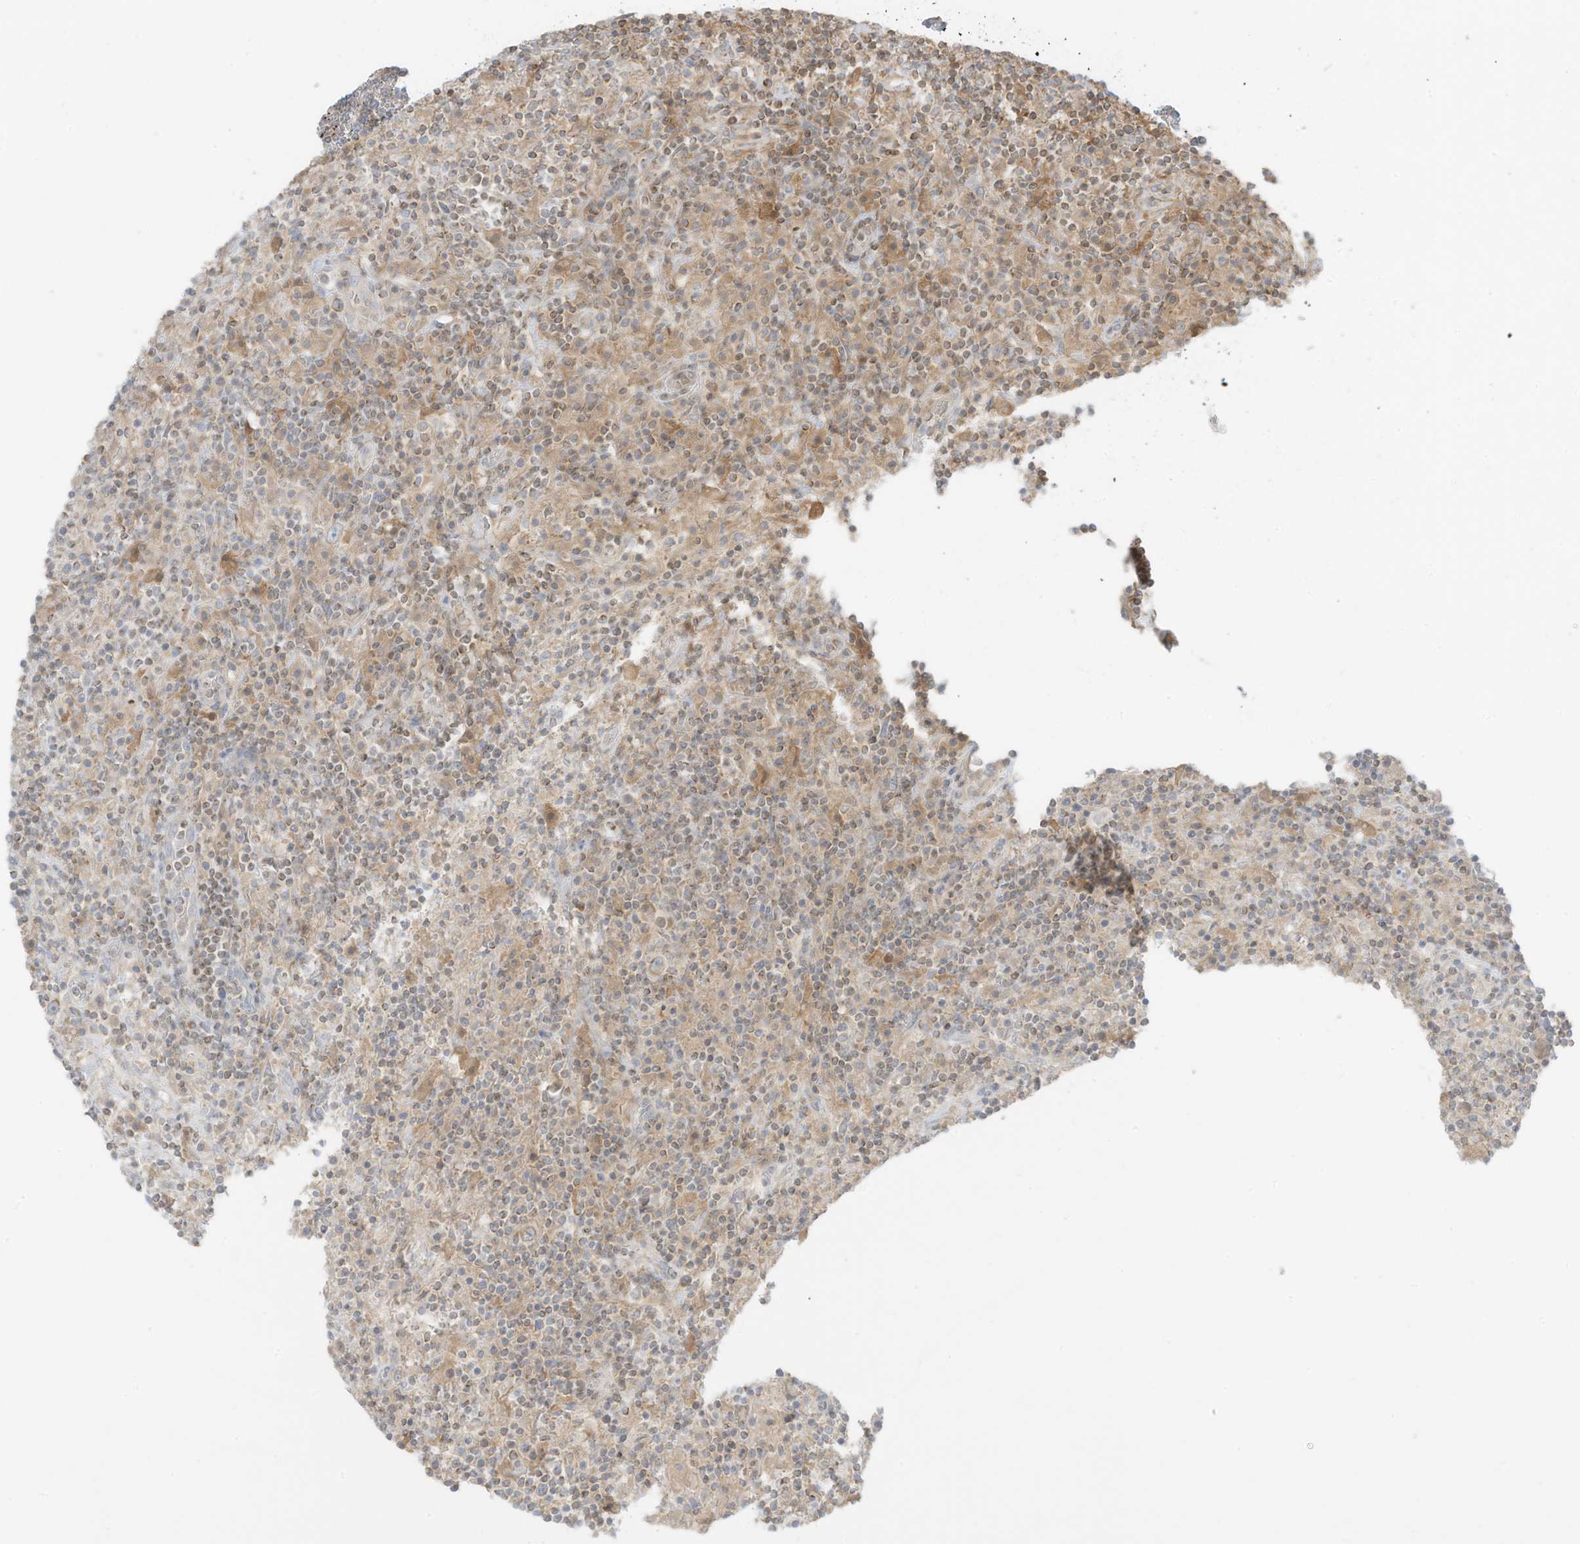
{"staining": {"intensity": "moderate", "quantity": "<25%", "location": "cytoplasmic/membranous"}, "tissue": "lymphoma", "cell_type": "Tumor cells", "image_type": "cancer", "snomed": [{"axis": "morphology", "description": "Hodgkin's disease, NOS"}, {"axis": "topography", "description": "Lymph node"}], "caption": "Lymphoma was stained to show a protein in brown. There is low levels of moderate cytoplasmic/membranous expression in approximately <25% of tumor cells.", "gene": "SLC25A12", "patient": {"sex": "male", "age": 70}}